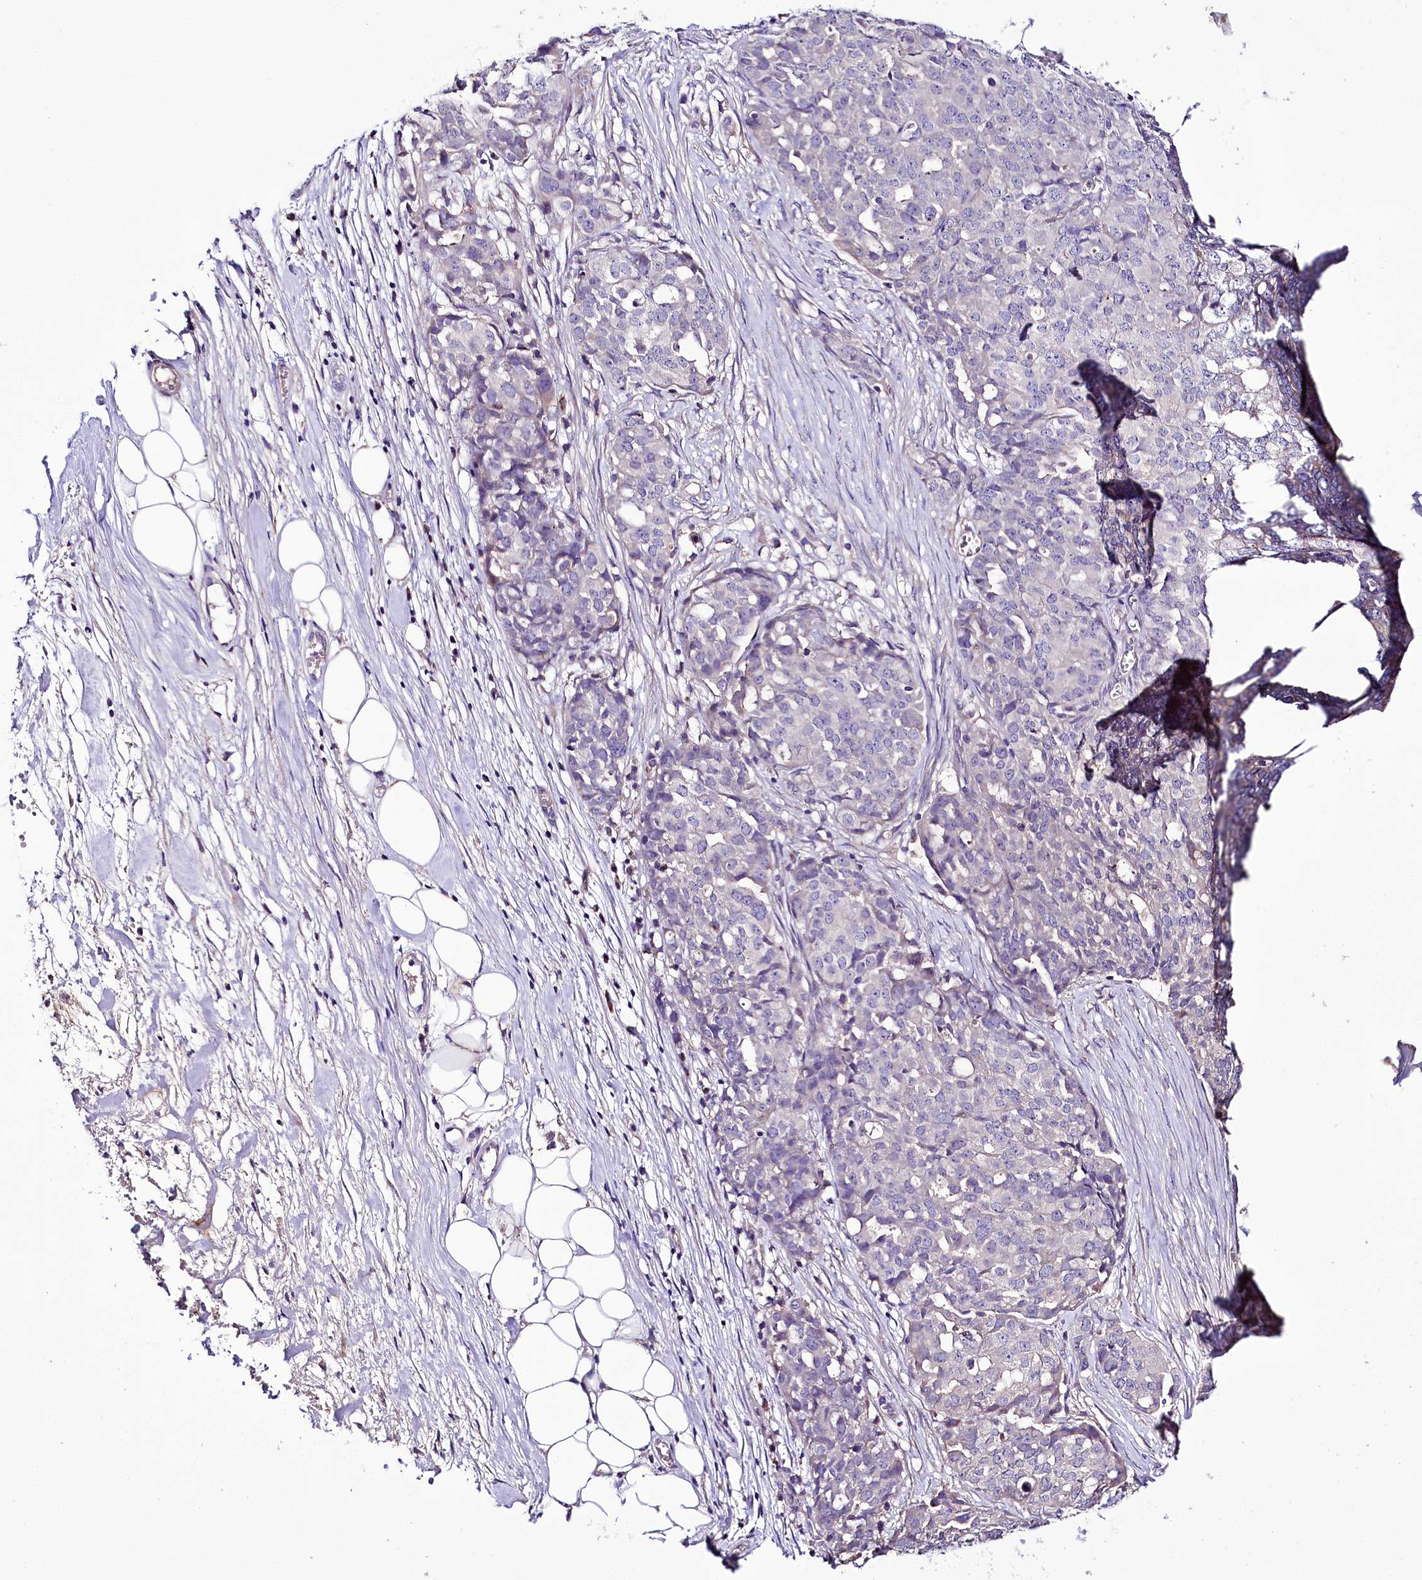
{"staining": {"intensity": "negative", "quantity": "none", "location": "none"}, "tissue": "ovarian cancer", "cell_type": "Tumor cells", "image_type": "cancer", "snomed": [{"axis": "morphology", "description": "Cystadenocarcinoma, serous, NOS"}, {"axis": "topography", "description": "Soft tissue"}, {"axis": "topography", "description": "Ovary"}], "caption": "A high-resolution micrograph shows immunohistochemistry staining of ovarian serous cystadenocarcinoma, which reveals no significant expression in tumor cells.", "gene": "PPP1R32", "patient": {"sex": "female", "age": 57}}